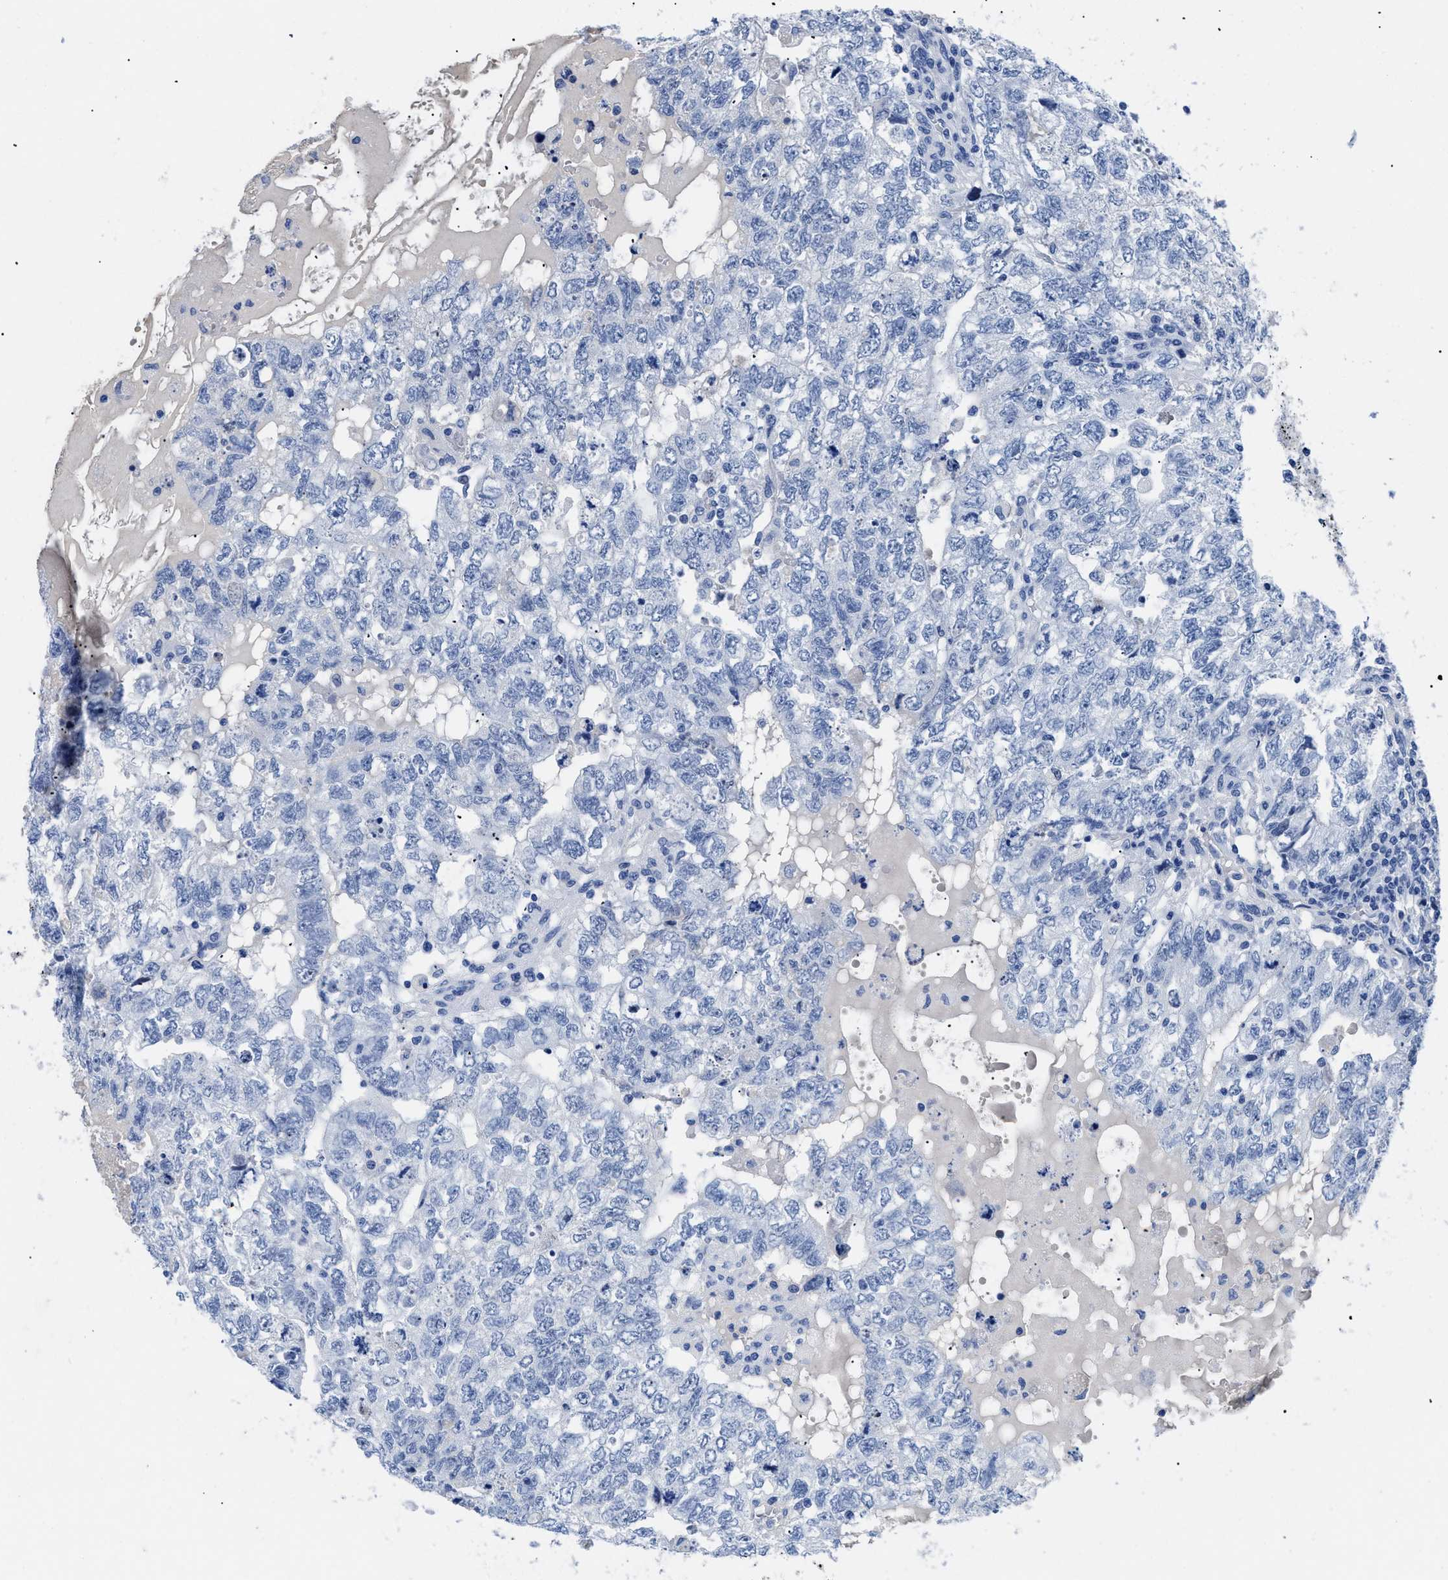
{"staining": {"intensity": "negative", "quantity": "none", "location": "none"}, "tissue": "testis cancer", "cell_type": "Tumor cells", "image_type": "cancer", "snomed": [{"axis": "morphology", "description": "Carcinoma, Embryonal, NOS"}, {"axis": "topography", "description": "Testis"}], "caption": "Immunohistochemical staining of human testis cancer reveals no significant expression in tumor cells.", "gene": "TMEM68", "patient": {"sex": "male", "age": 36}}